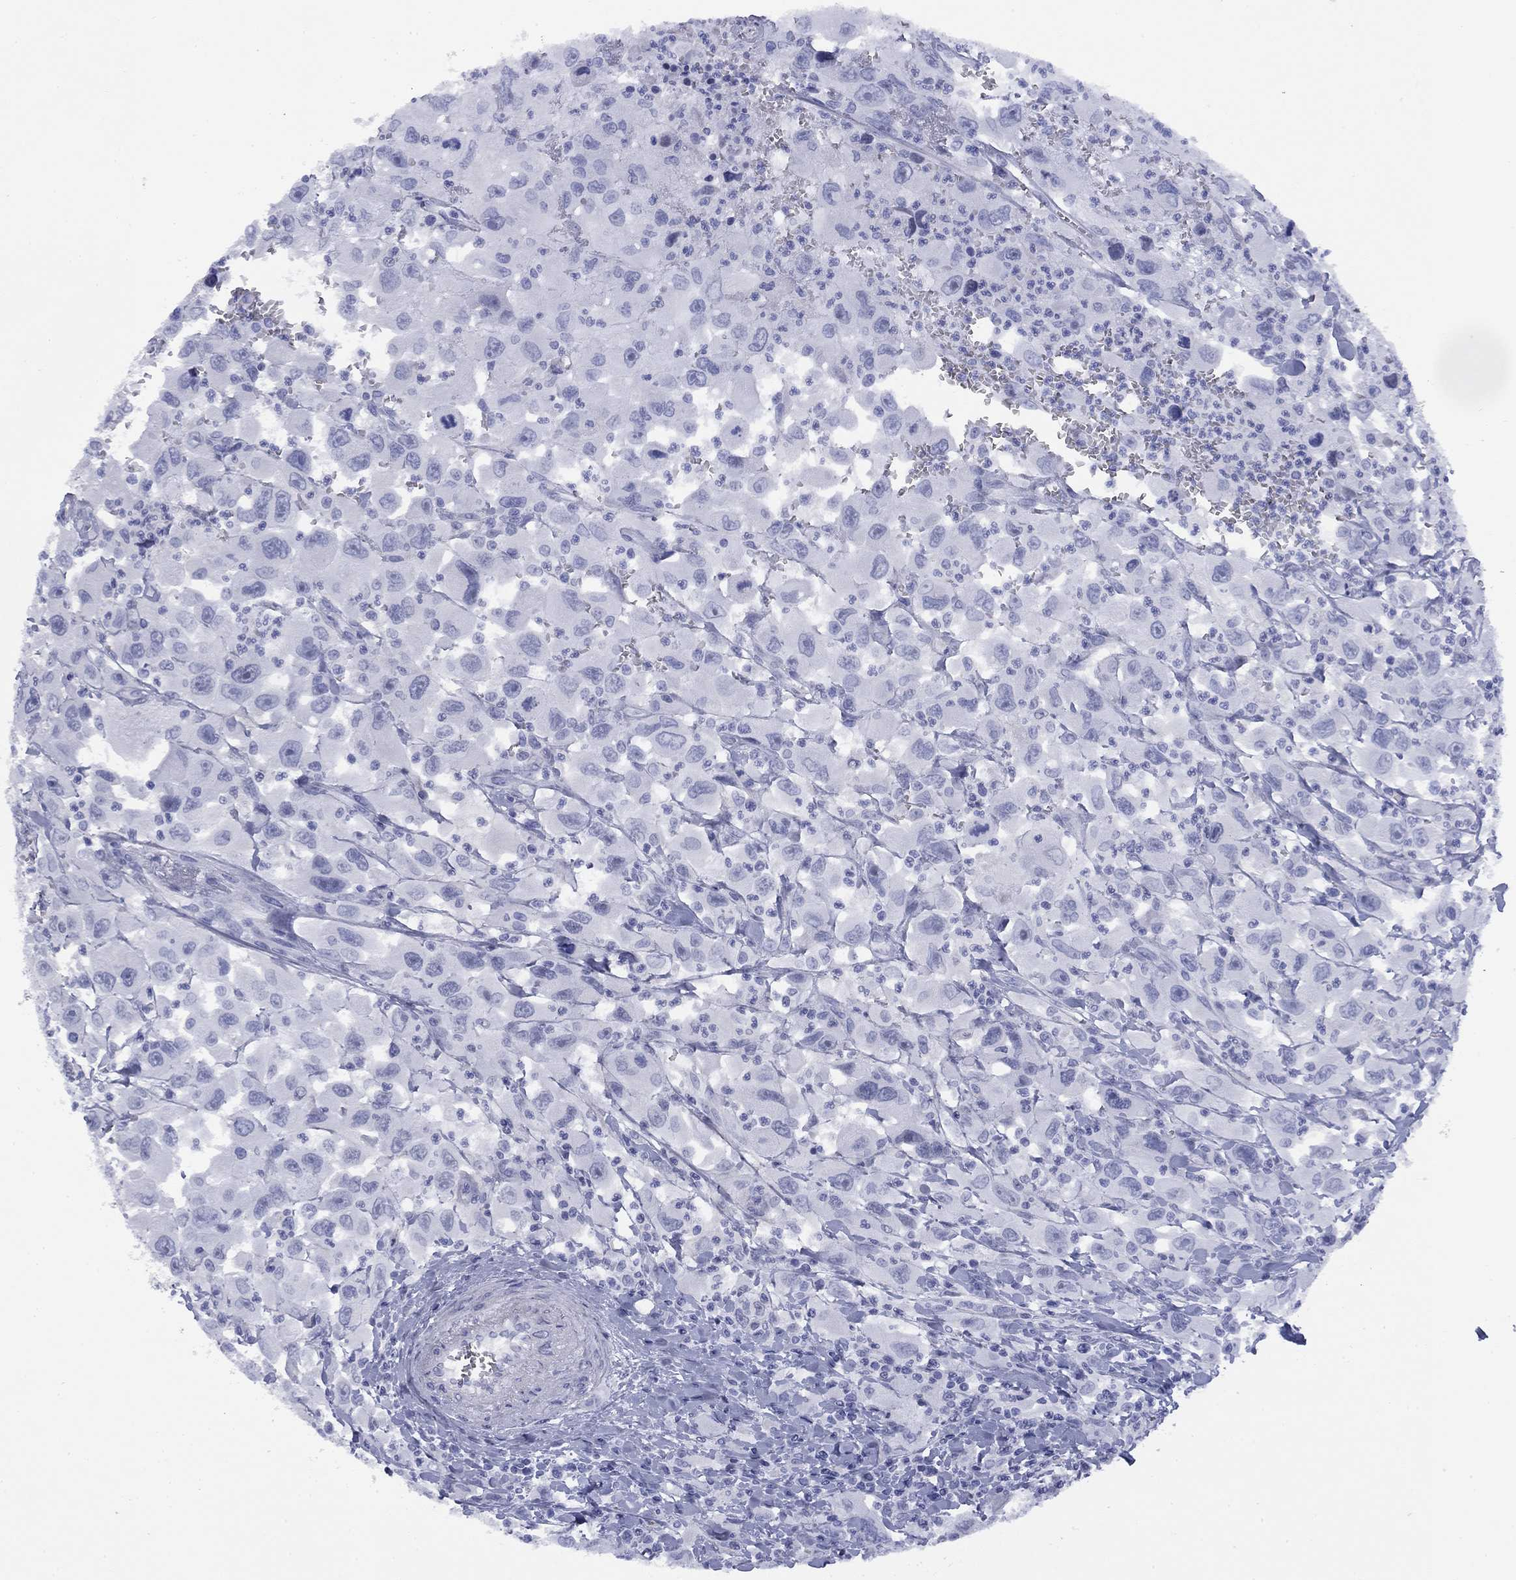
{"staining": {"intensity": "negative", "quantity": "none", "location": "none"}, "tissue": "head and neck cancer", "cell_type": "Tumor cells", "image_type": "cancer", "snomed": [{"axis": "morphology", "description": "Squamous cell carcinoma, NOS"}, {"axis": "morphology", "description": "Squamous cell carcinoma, metastatic, NOS"}, {"axis": "topography", "description": "Oral tissue"}, {"axis": "topography", "description": "Head-Neck"}], "caption": "This image is of squamous cell carcinoma (head and neck) stained with immunohistochemistry (IHC) to label a protein in brown with the nuclei are counter-stained blue. There is no positivity in tumor cells. The staining was performed using DAB (3,3'-diaminobenzidine) to visualize the protein expression in brown, while the nuclei were stained in blue with hematoxylin (Magnification: 20x).", "gene": "TIGD4", "patient": {"sex": "female", "age": 85}}